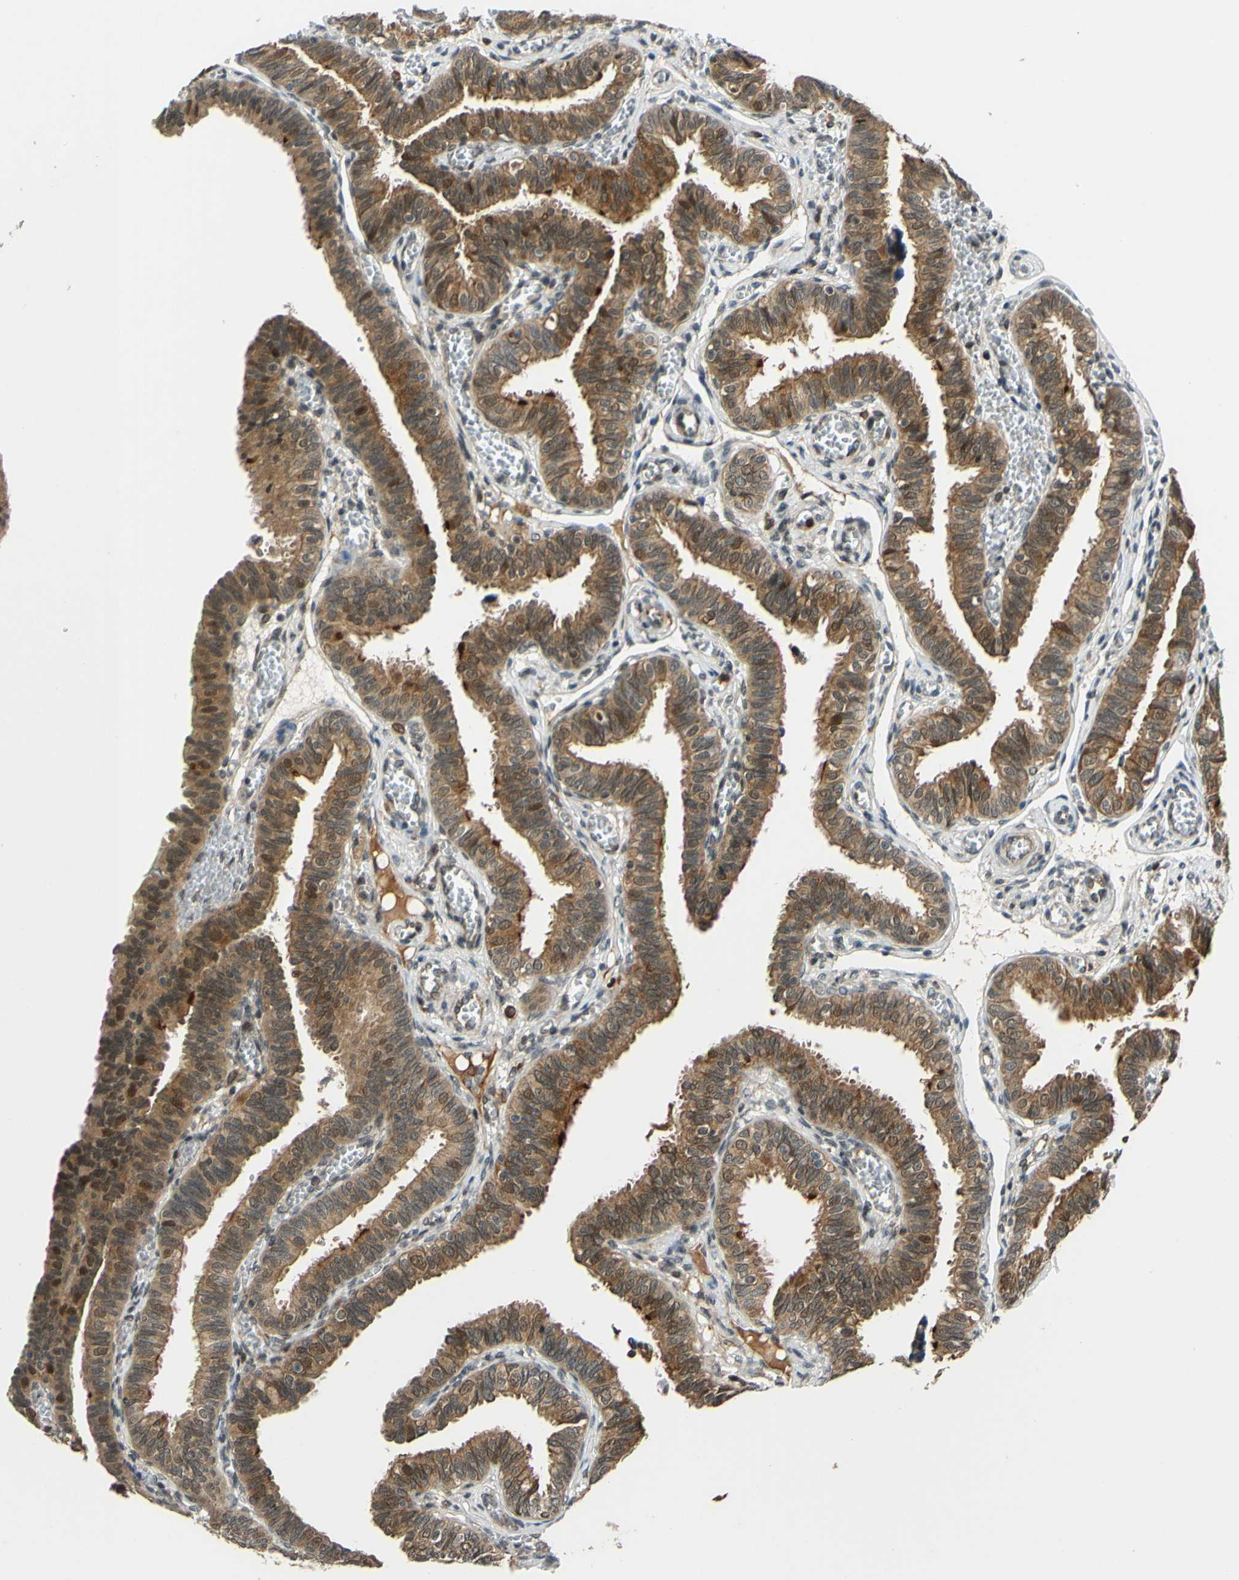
{"staining": {"intensity": "moderate", "quantity": ">75%", "location": "cytoplasmic/membranous,nuclear"}, "tissue": "fallopian tube", "cell_type": "Glandular cells", "image_type": "normal", "snomed": [{"axis": "morphology", "description": "Normal tissue, NOS"}, {"axis": "topography", "description": "Fallopian tube"}], "caption": "IHC micrograph of normal fallopian tube: fallopian tube stained using immunohistochemistry (IHC) demonstrates medium levels of moderate protein expression localized specifically in the cytoplasmic/membranous,nuclear of glandular cells, appearing as a cytoplasmic/membranous,nuclear brown color.", "gene": "ABCC8", "patient": {"sex": "female", "age": 46}}